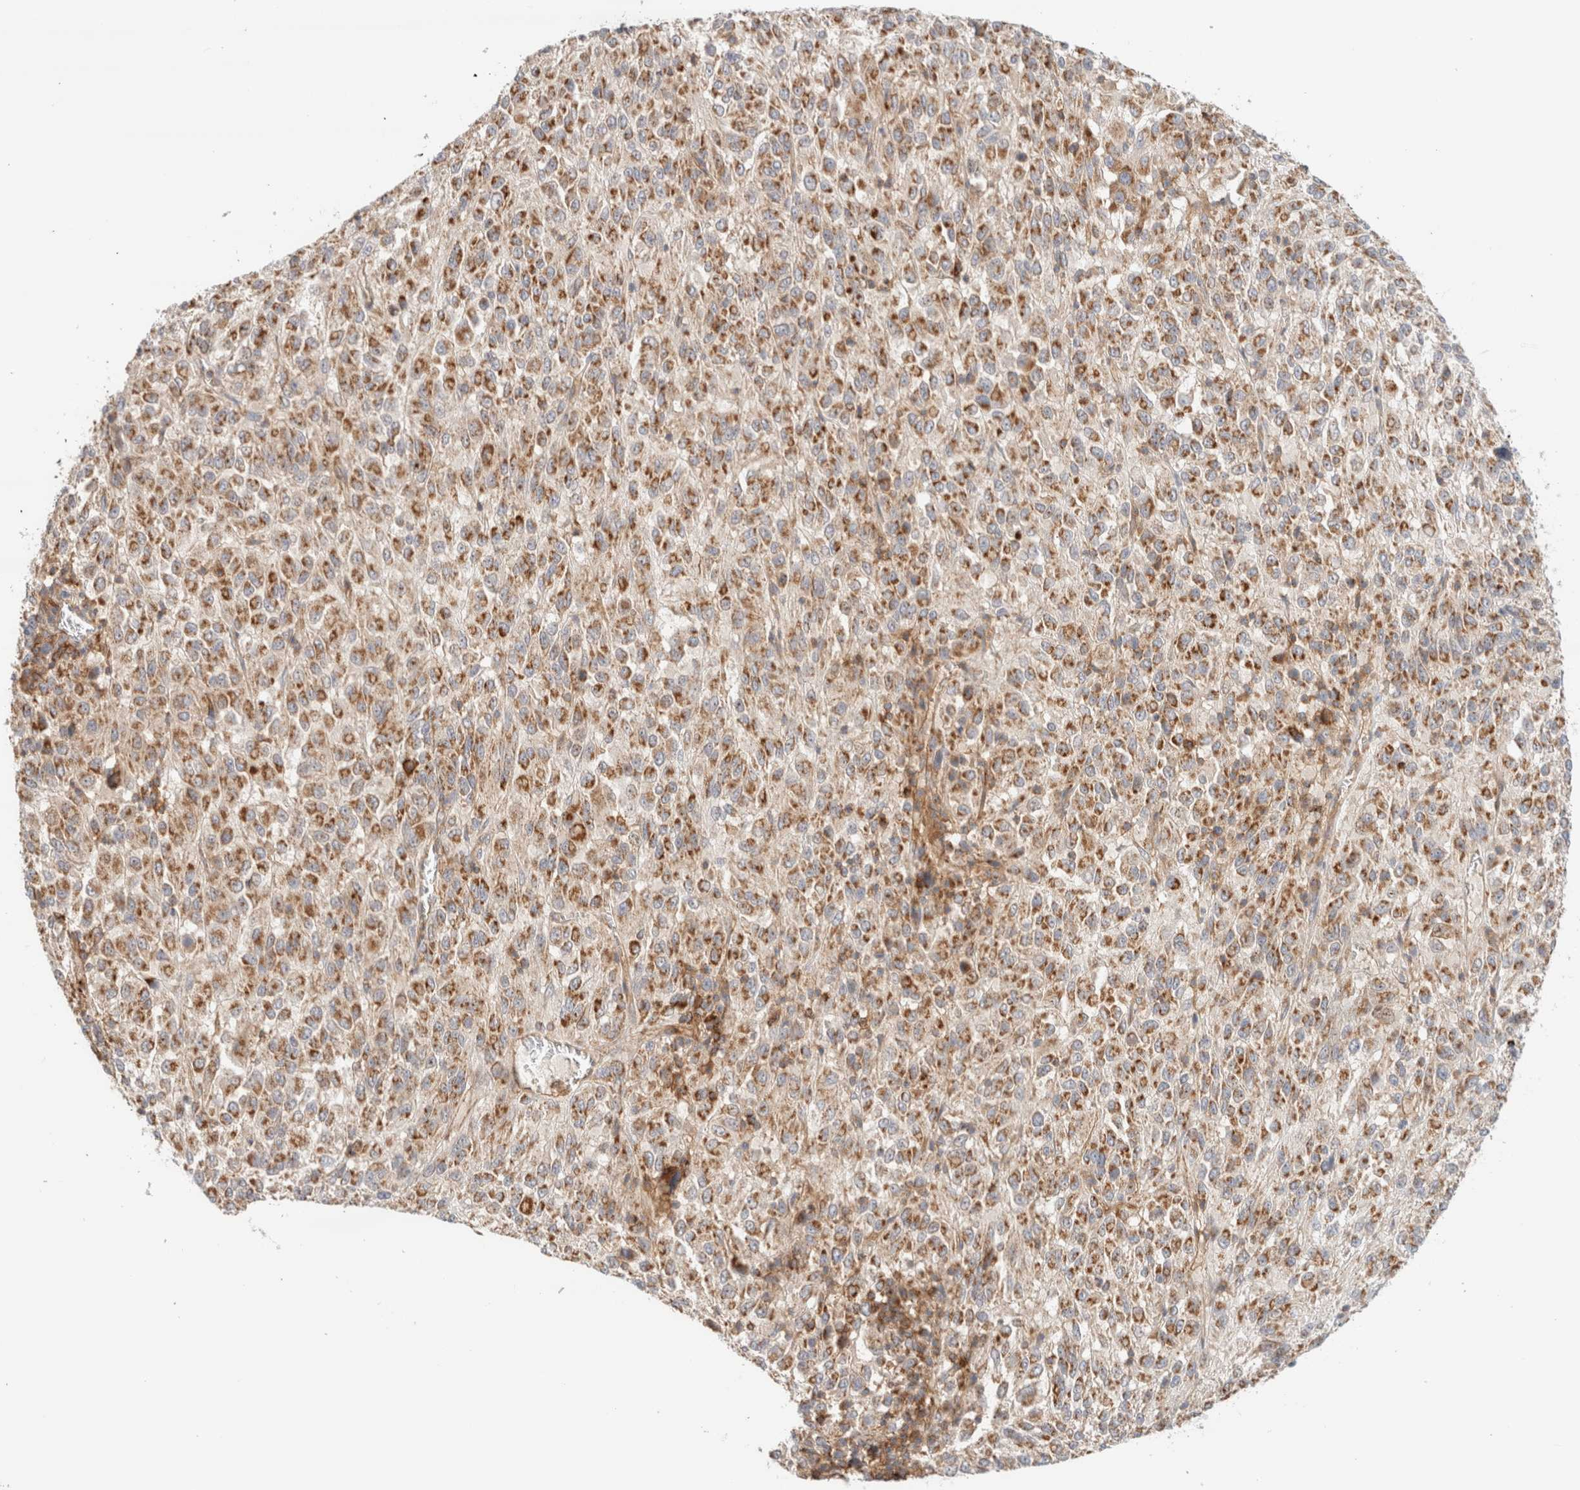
{"staining": {"intensity": "strong", "quantity": ">75%", "location": "cytoplasmic/membranous"}, "tissue": "melanoma", "cell_type": "Tumor cells", "image_type": "cancer", "snomed": [{"axis": "morphology", "description": "Malignant melanoma, Metastatic site"}, {"axis": "topography", "description": "Lung"}], "caption": "Immunohistochemistry image of neoplastic tissue: human melanoma stained using immunohistochemistry (IHC) shows high levels of strong protein expression localized specifically in the cytoplasmic/membranous of tumor cells, appearing as a cytoplasmic/membranous brown color.", "gene": "MRM3", "patient": {"sex": "male", "age": 64}}